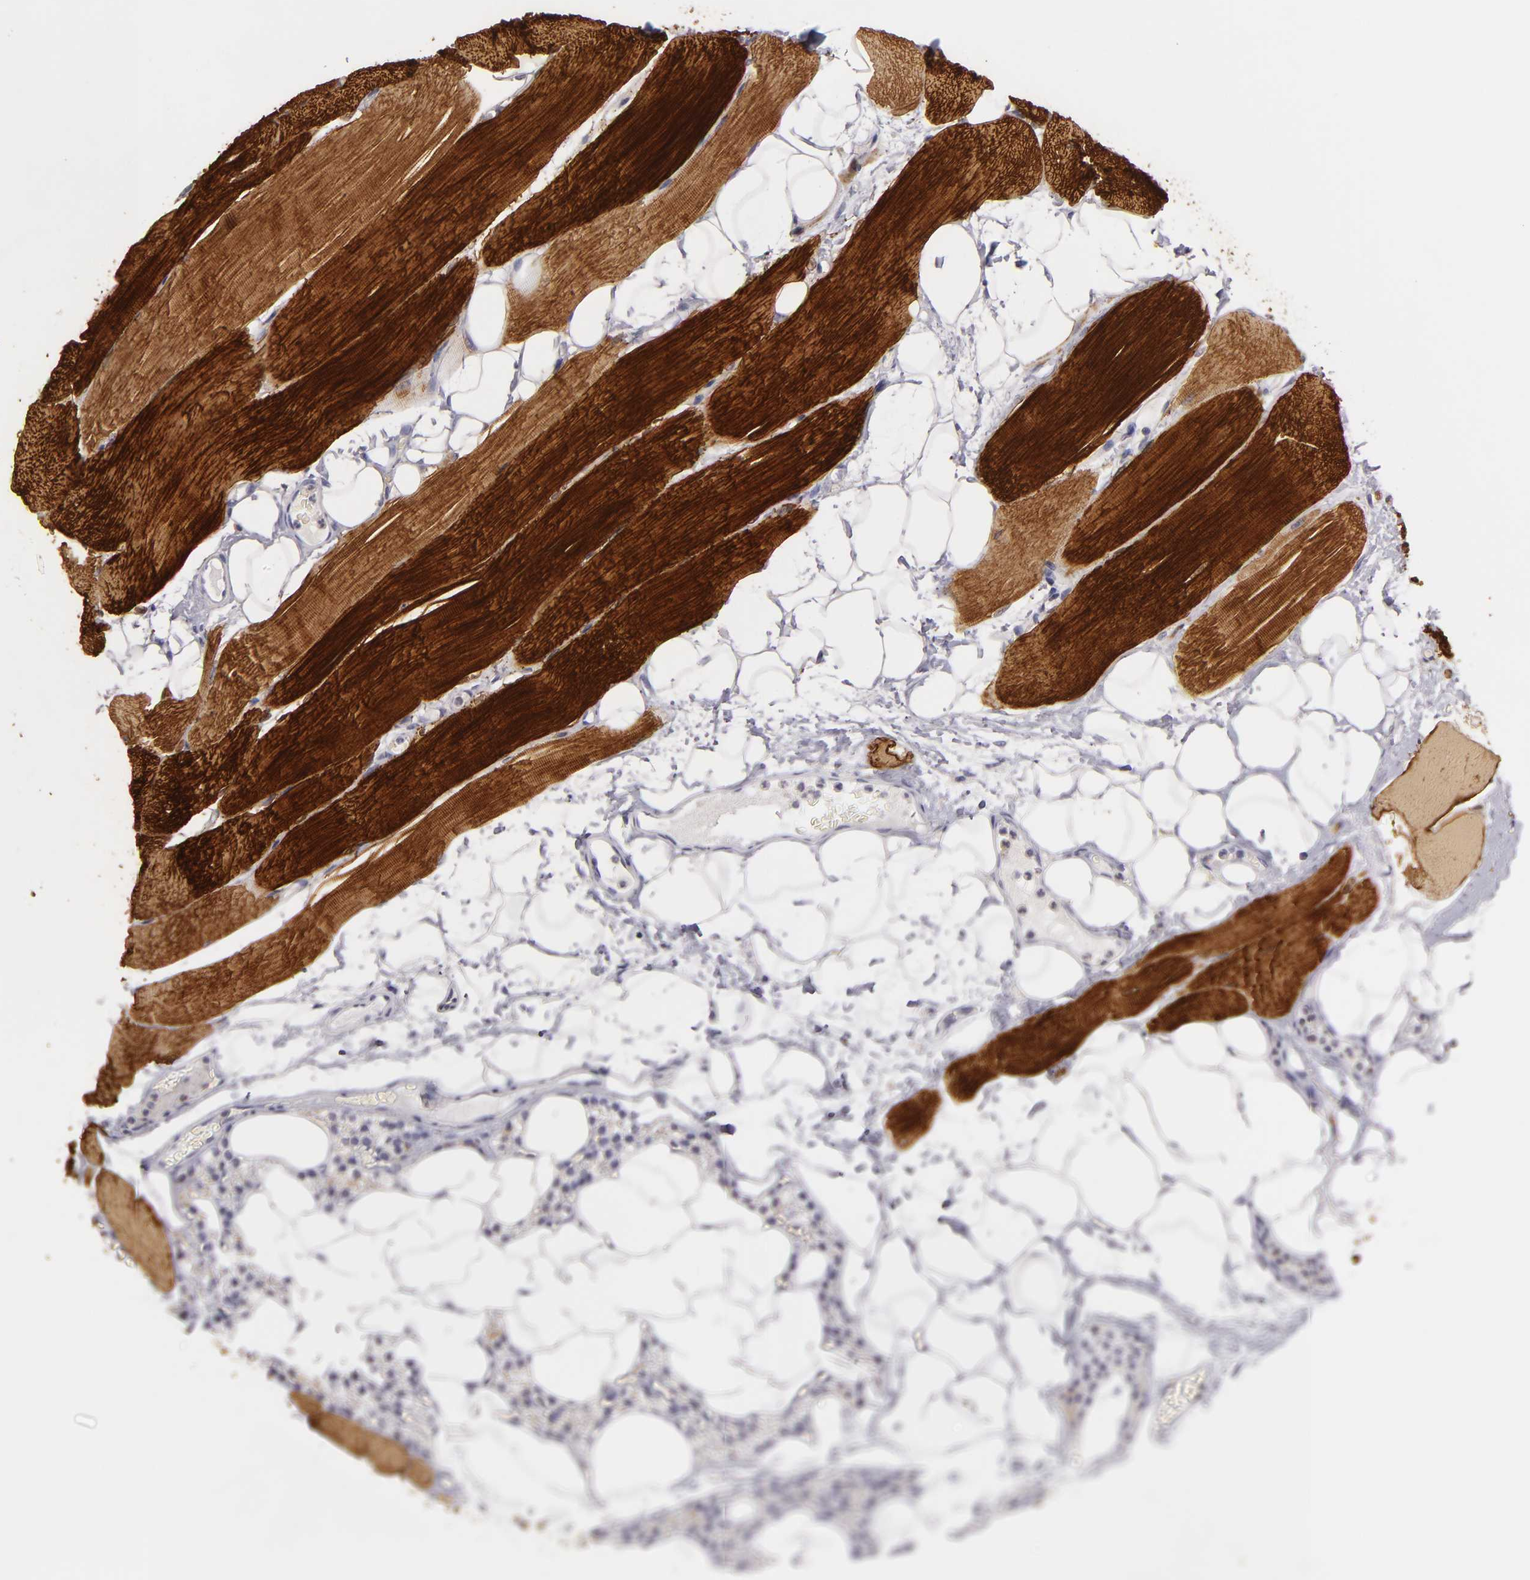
{"staining": {"intensity": "strong", "quantity": ">75%", "location": "cytoplasmic/membranous"}, "tissue": "skeletal muscle", "cell_type": "Myocytes", "image_type": "normal", "snomed": [{"axis": "morphology", "description": "Normal tissue, NOS"}, {"axis": "topography", "description": "Skeletal muscle"}, {"axis": "topography", "description": "Parathyroid gland"}], "caption": "Approximately >75% of myocytes in unremarkable skeletal muscle show strong cytoplasmic/membranous protein positivity as visualized by brown immunohistochemical staining.", "gene": "TNNC1", "patient": {"sex": "female", "age": 37}}